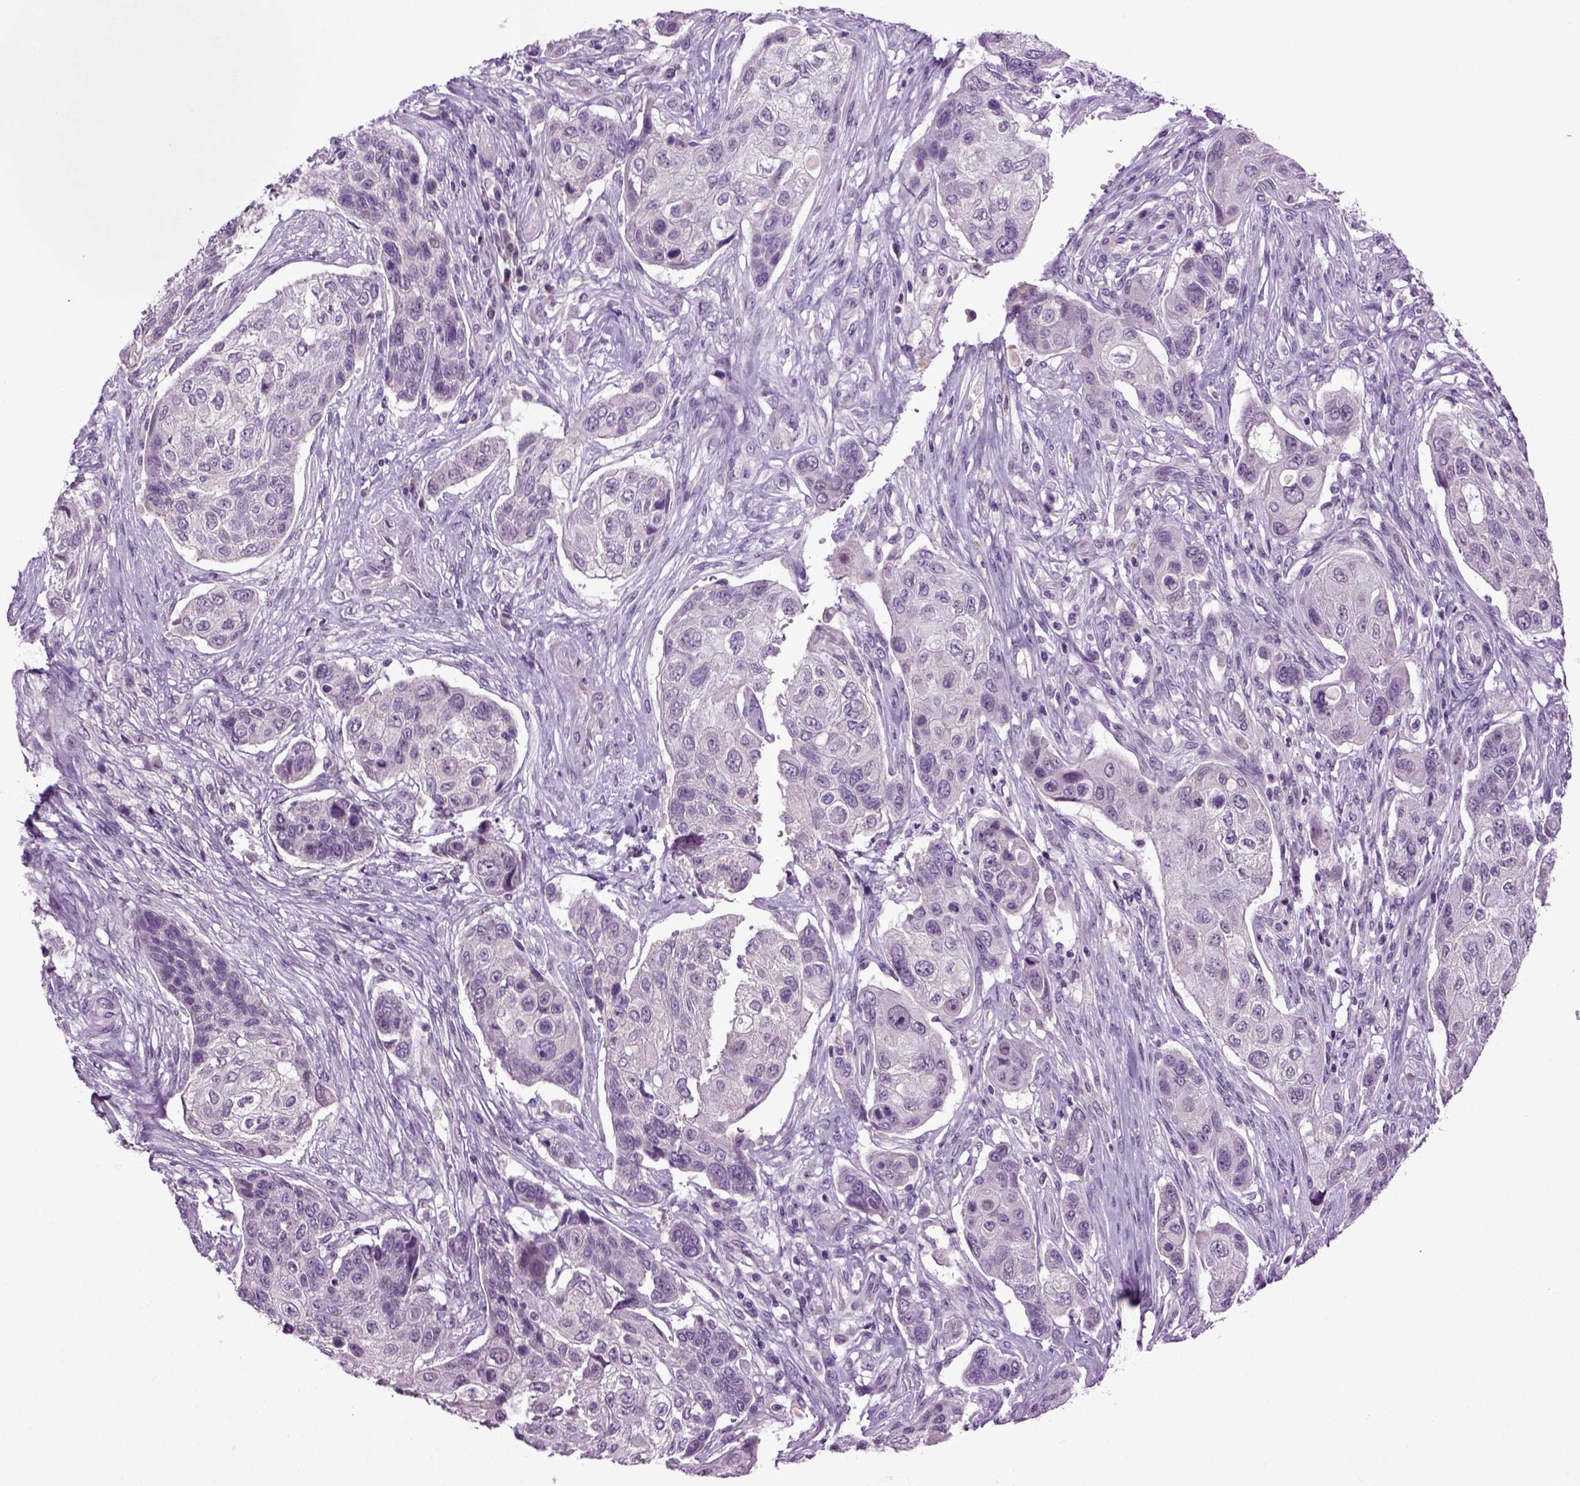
{"staining": {"intensity": "negative", "quantity": "none", "location": "none"}, "tissue": "lung cancer", "cell_type": "Tumor cells", "image_type": "cancer", "snomed": [{"axis": "morphology", "description": "Normal tissue, NOS"}, {"axis": "morphology", "description": "Squamous cell carcinoma, NOS"}, {"axis": "topography", "description": "Bronchus"}, {"axis": "topography", "description": "Lung"}], "caption": "An immunohistochemistry (IHC) micrograph of squamous cell carcinoma (lung) is shown. There is no staining in tumor cells of squamous cell carcinoma (lung). The staining was performed using DAB to visualize the protein expression in brown, while the nuclei were stained in blue with hematoxylin (Magnification: 20x).", "gene": "FGF11", "patient": {"sex": "male", "age": 69}}